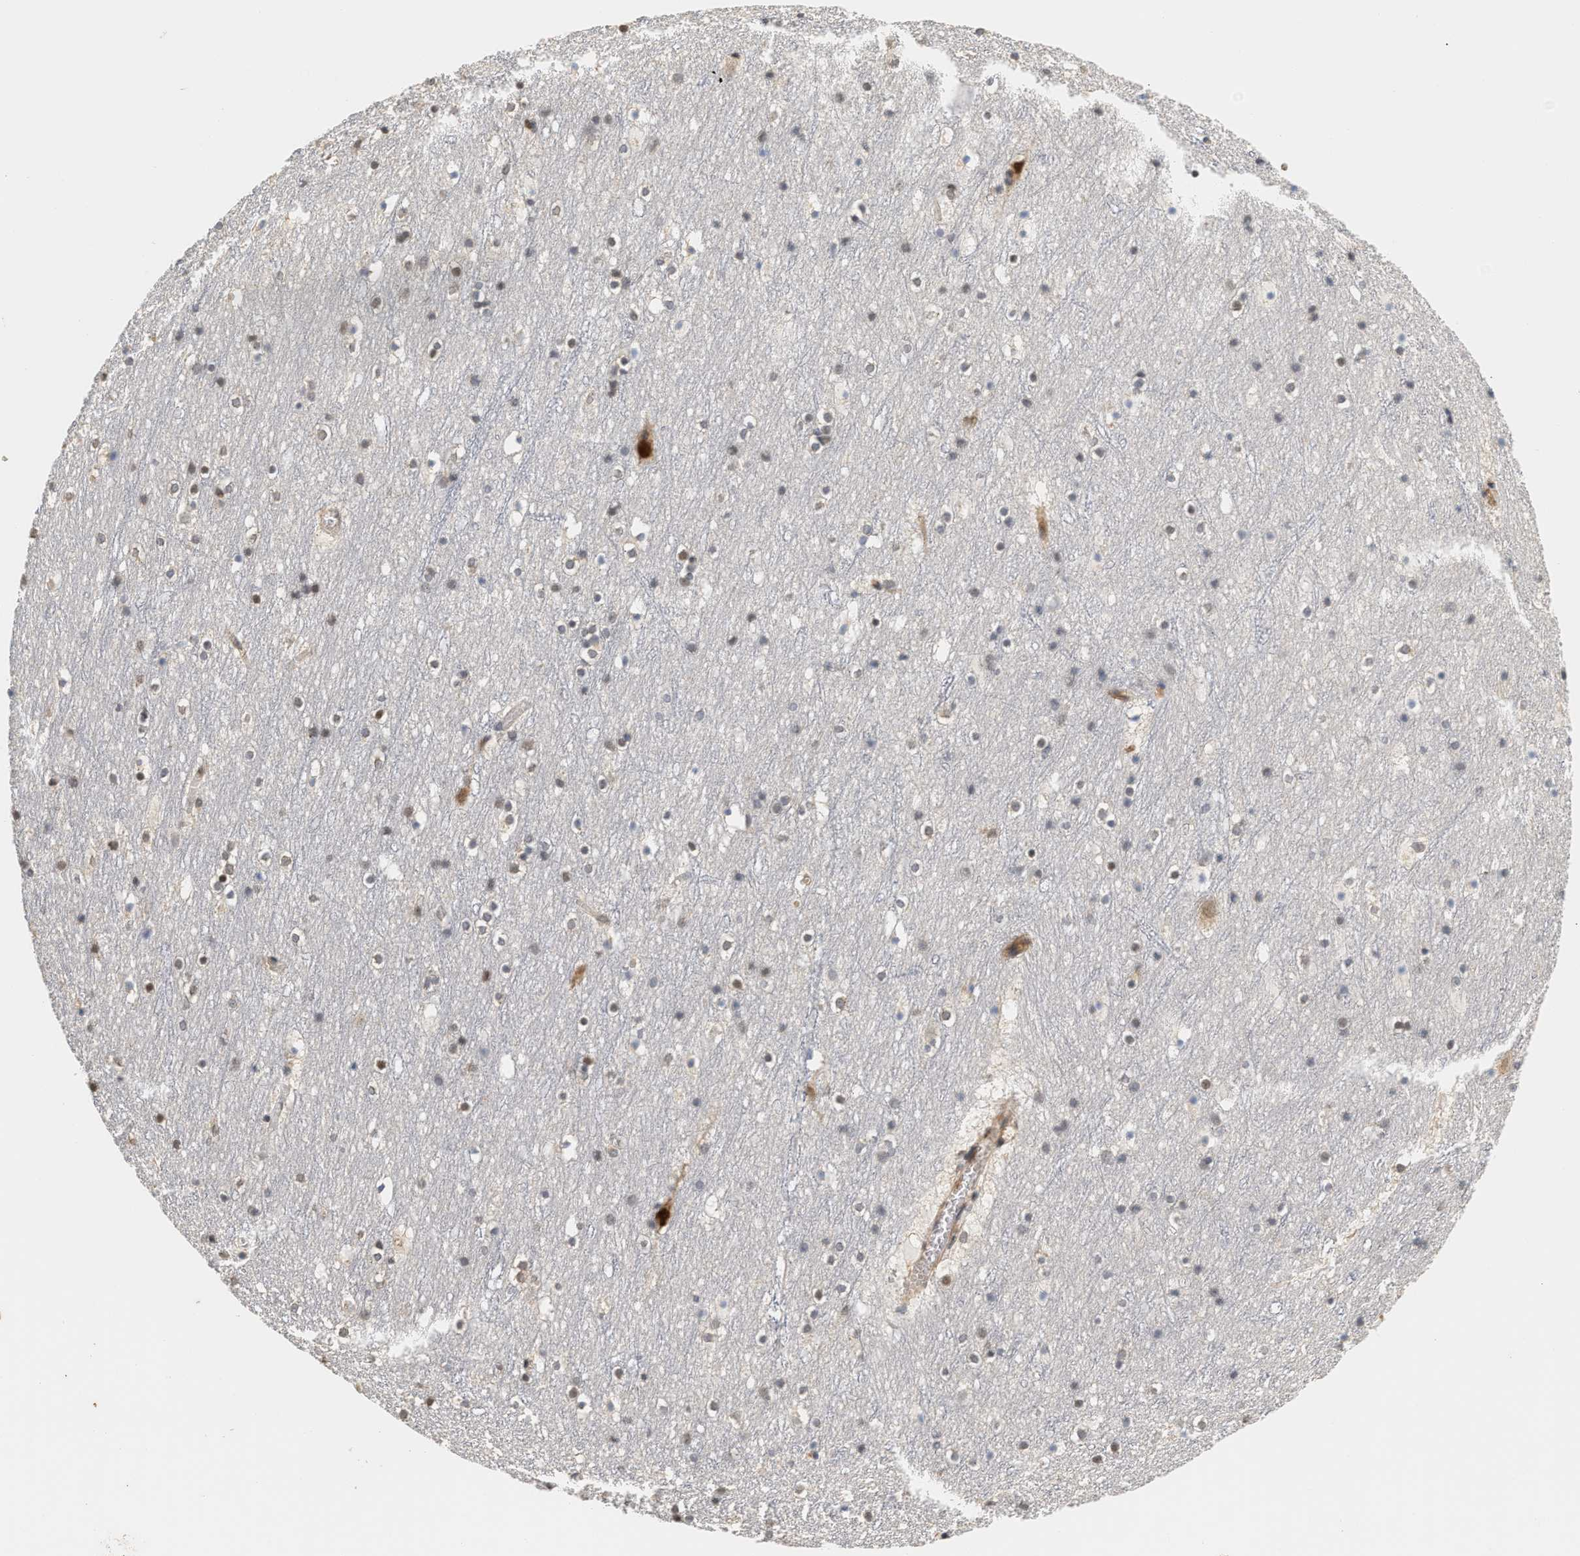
{"staining": {"intensity": "moderate", "quantity": "25%-75%", "location": "cytoplasmic/membranous"}, "tissue": "cerebral cortex", "cell_type": "Endothelial cells", "image_type": "normal", "snomed": [{"axis": "morphology", "description": "Normal tissue, NOS"}, {"axis": "topography", "description": "Cerebral cortex"}], "caption": "High-power microscopy captured an immunohistochemistry (IHC) photomicrograph of benign cerebral cortex, revealing moderate cytoplasmic/membranous staining in approximately 25%-75% of endothelial cells. Immunohistochemistry (ihc) stains the protein in brown and the nuclei are stained blue.", "gene": "PLXND1", "patient": {"sex": "male", "age": 45}}